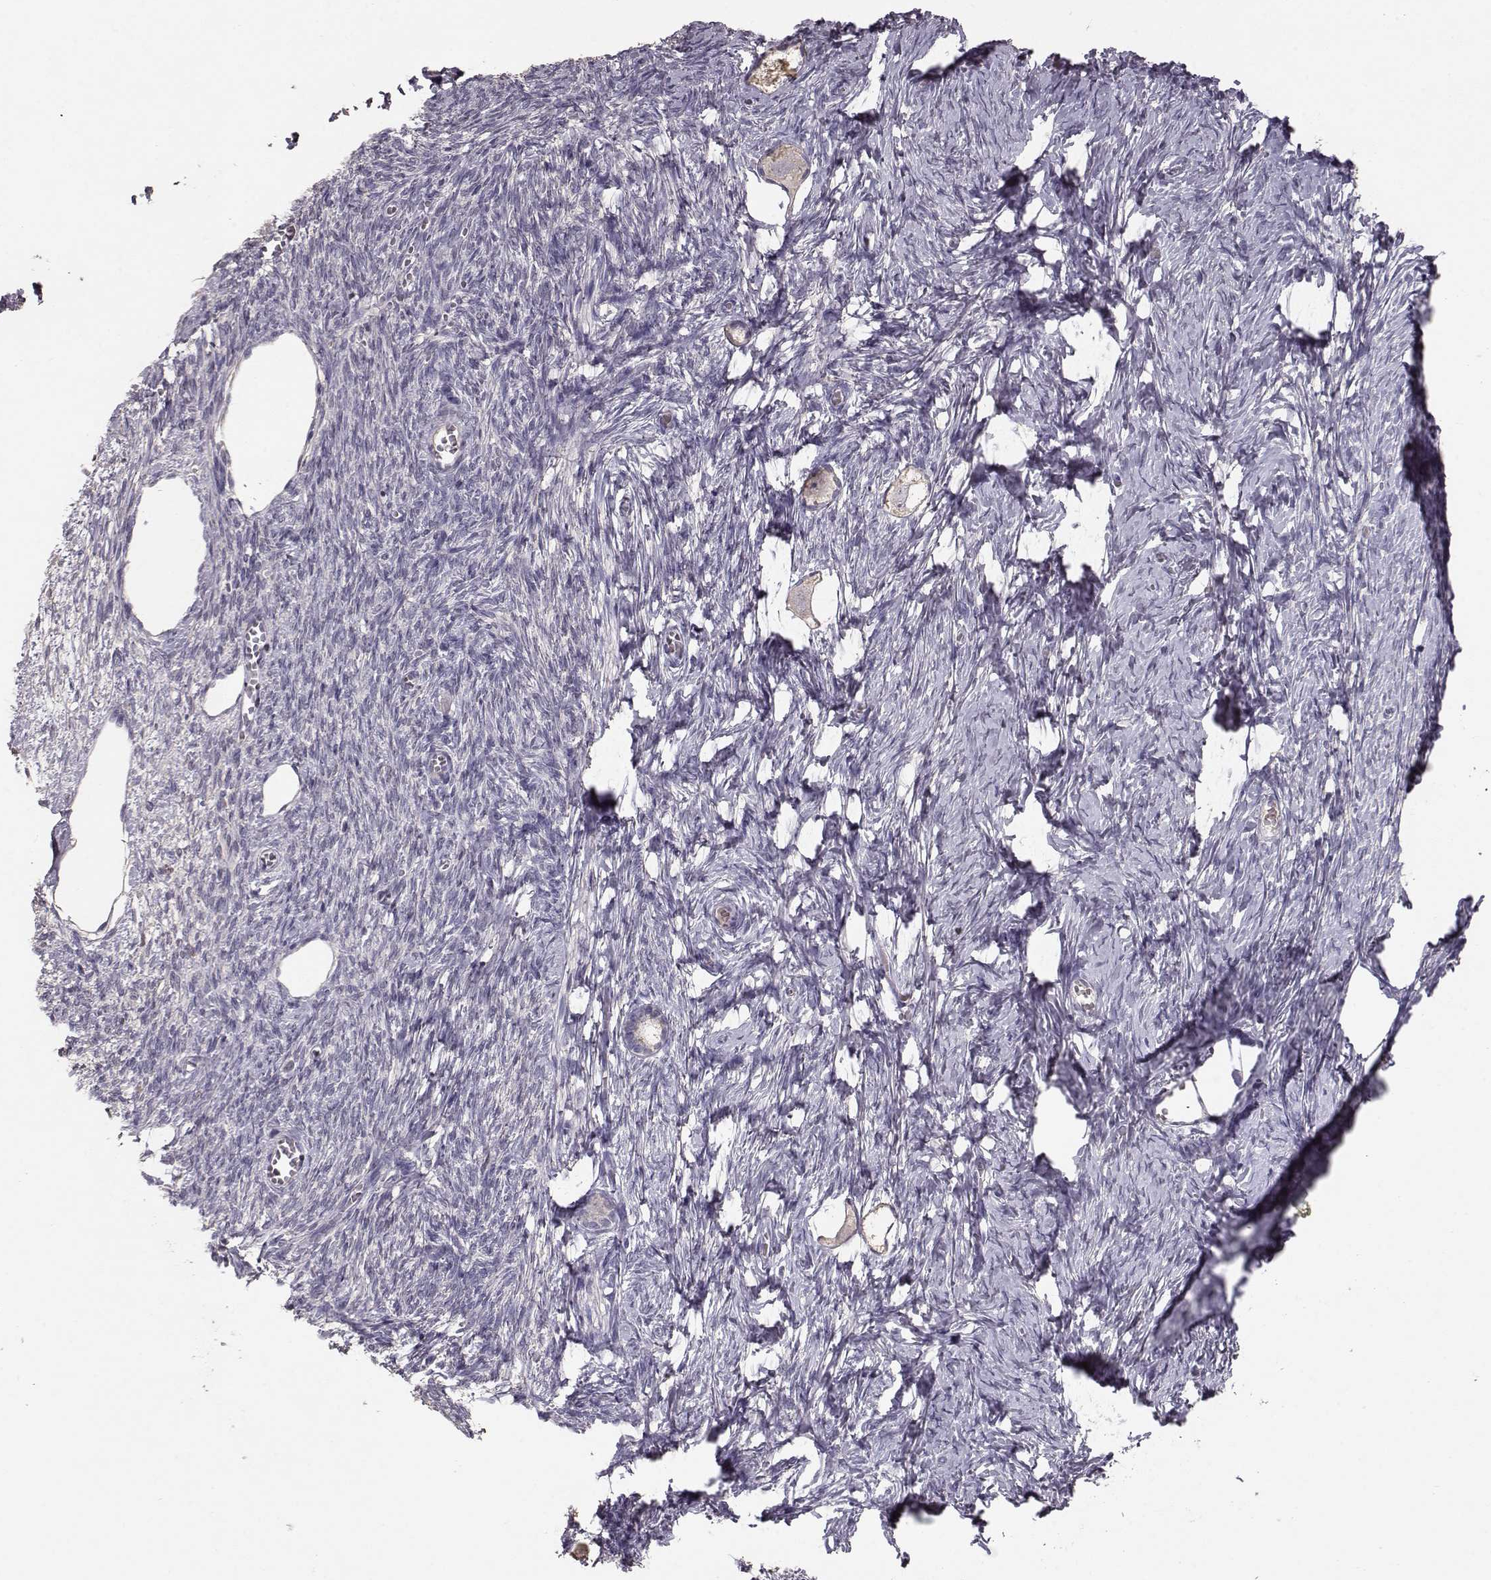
{"staining": {"intensity": "negative", "quantity": "none", "location": "none"}, "tissue": "ovary", "cell_type": "Follicle cells", "image_type": "normal", "snomed": [{"axis": "morphology", "description": "Normal tissue, NOS"}, {"axis": "topography", "description": "Ovary"}], "caption": "The immunohistochemistry (IHC) photomicrograph has no significant expression in follicle cells of ovary.", "gene": "PMCH", "patient": {"sex": "female", "age": 27}}